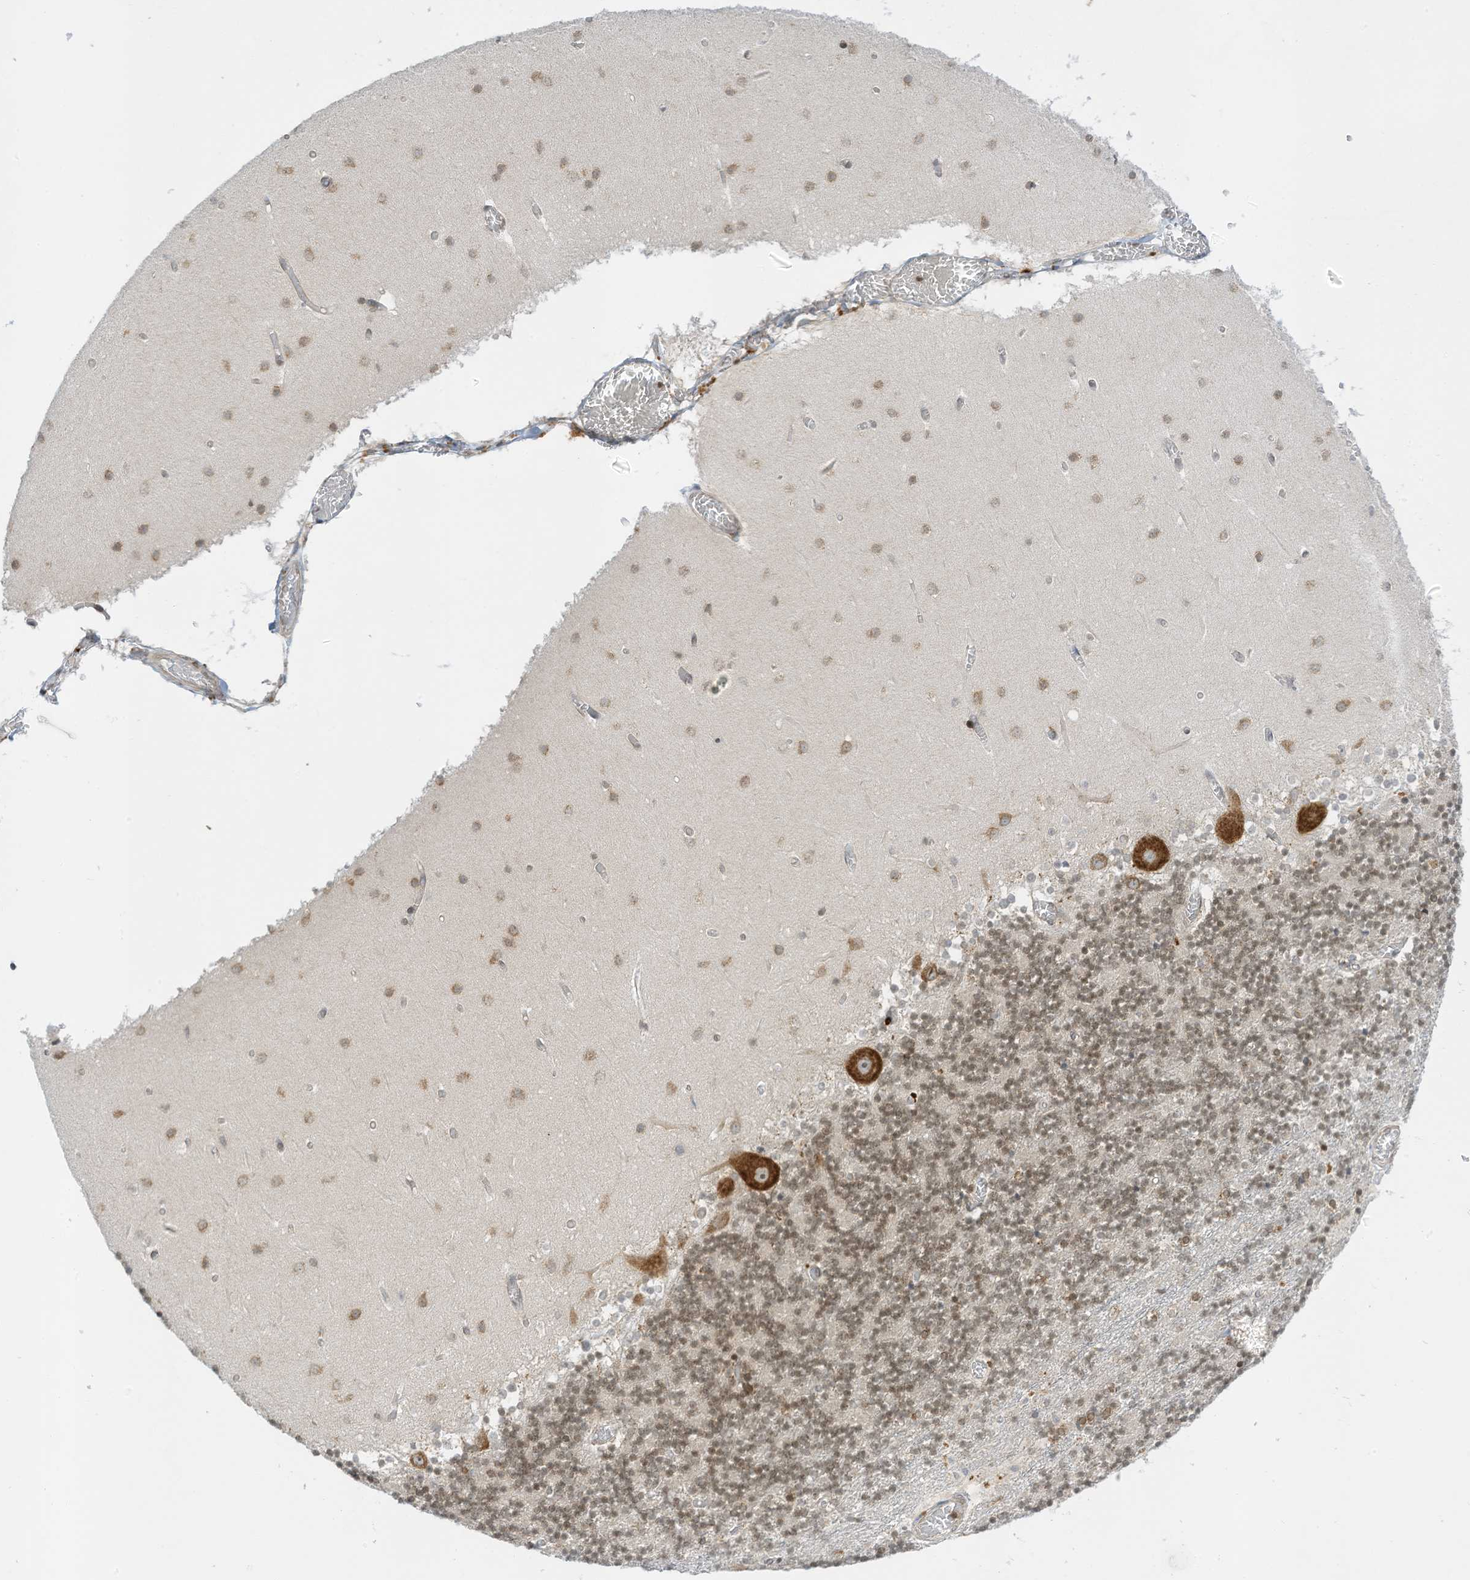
{"staining": {"intensity": "moderate", "quantity": ">75%", "location": "cytoplasmic/membranous,nuclear"}, "tissue": "cerebellum", "cell_type": "Cells in granular layer", "image_type": "normal", "snomed": [{"axis": "morphology", "description": "Normal tissue, NOS"}, {"axis": "topography", "description": "Cerebellum"}], "caption": "Immunohistochemistry of benign cerebellum reveals medium levels of moderate cytoplasmic/membranous,nuclear positivity in approximately >75% of cells in granular layer.", "gene": "EDF1", "patient": {"sex": "female", "age": 28}}